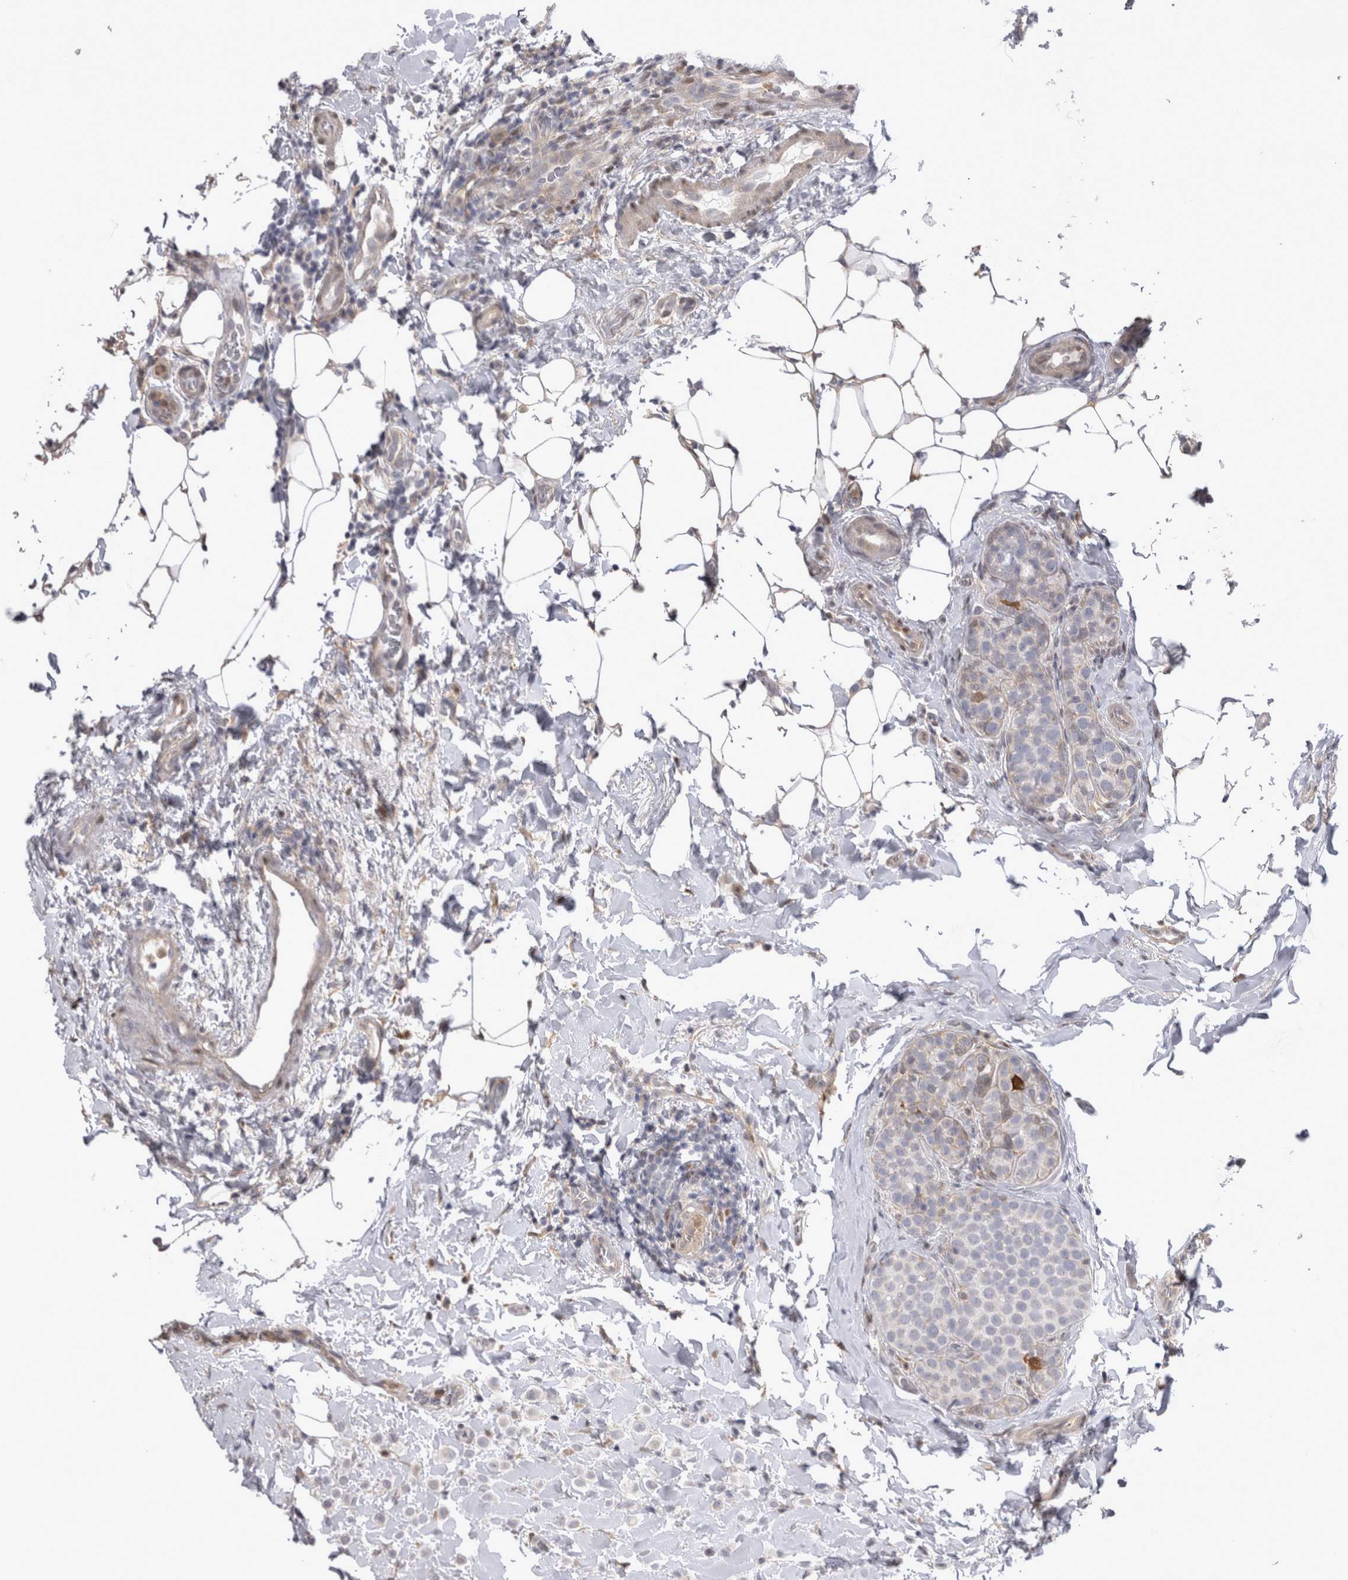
{"staining": {"intensity": "weak", "quantity": "<25%", "location": "cytoplasmic/membranous"}, "tissue": "breast cancer", "cell_type": "Tumor cells", "image_type": "cancer", "snomed": [{"axis": "morphology", "description": "Lobular carcinoma"}, {"axis": "topography", "description": "Breast"}], "caption": "A histopathology image of breast cancer stained for a protein displays no brown staining in tumor cells.", "gene": "CHIC2", "patient": {"sex": "female", "age": 50}}